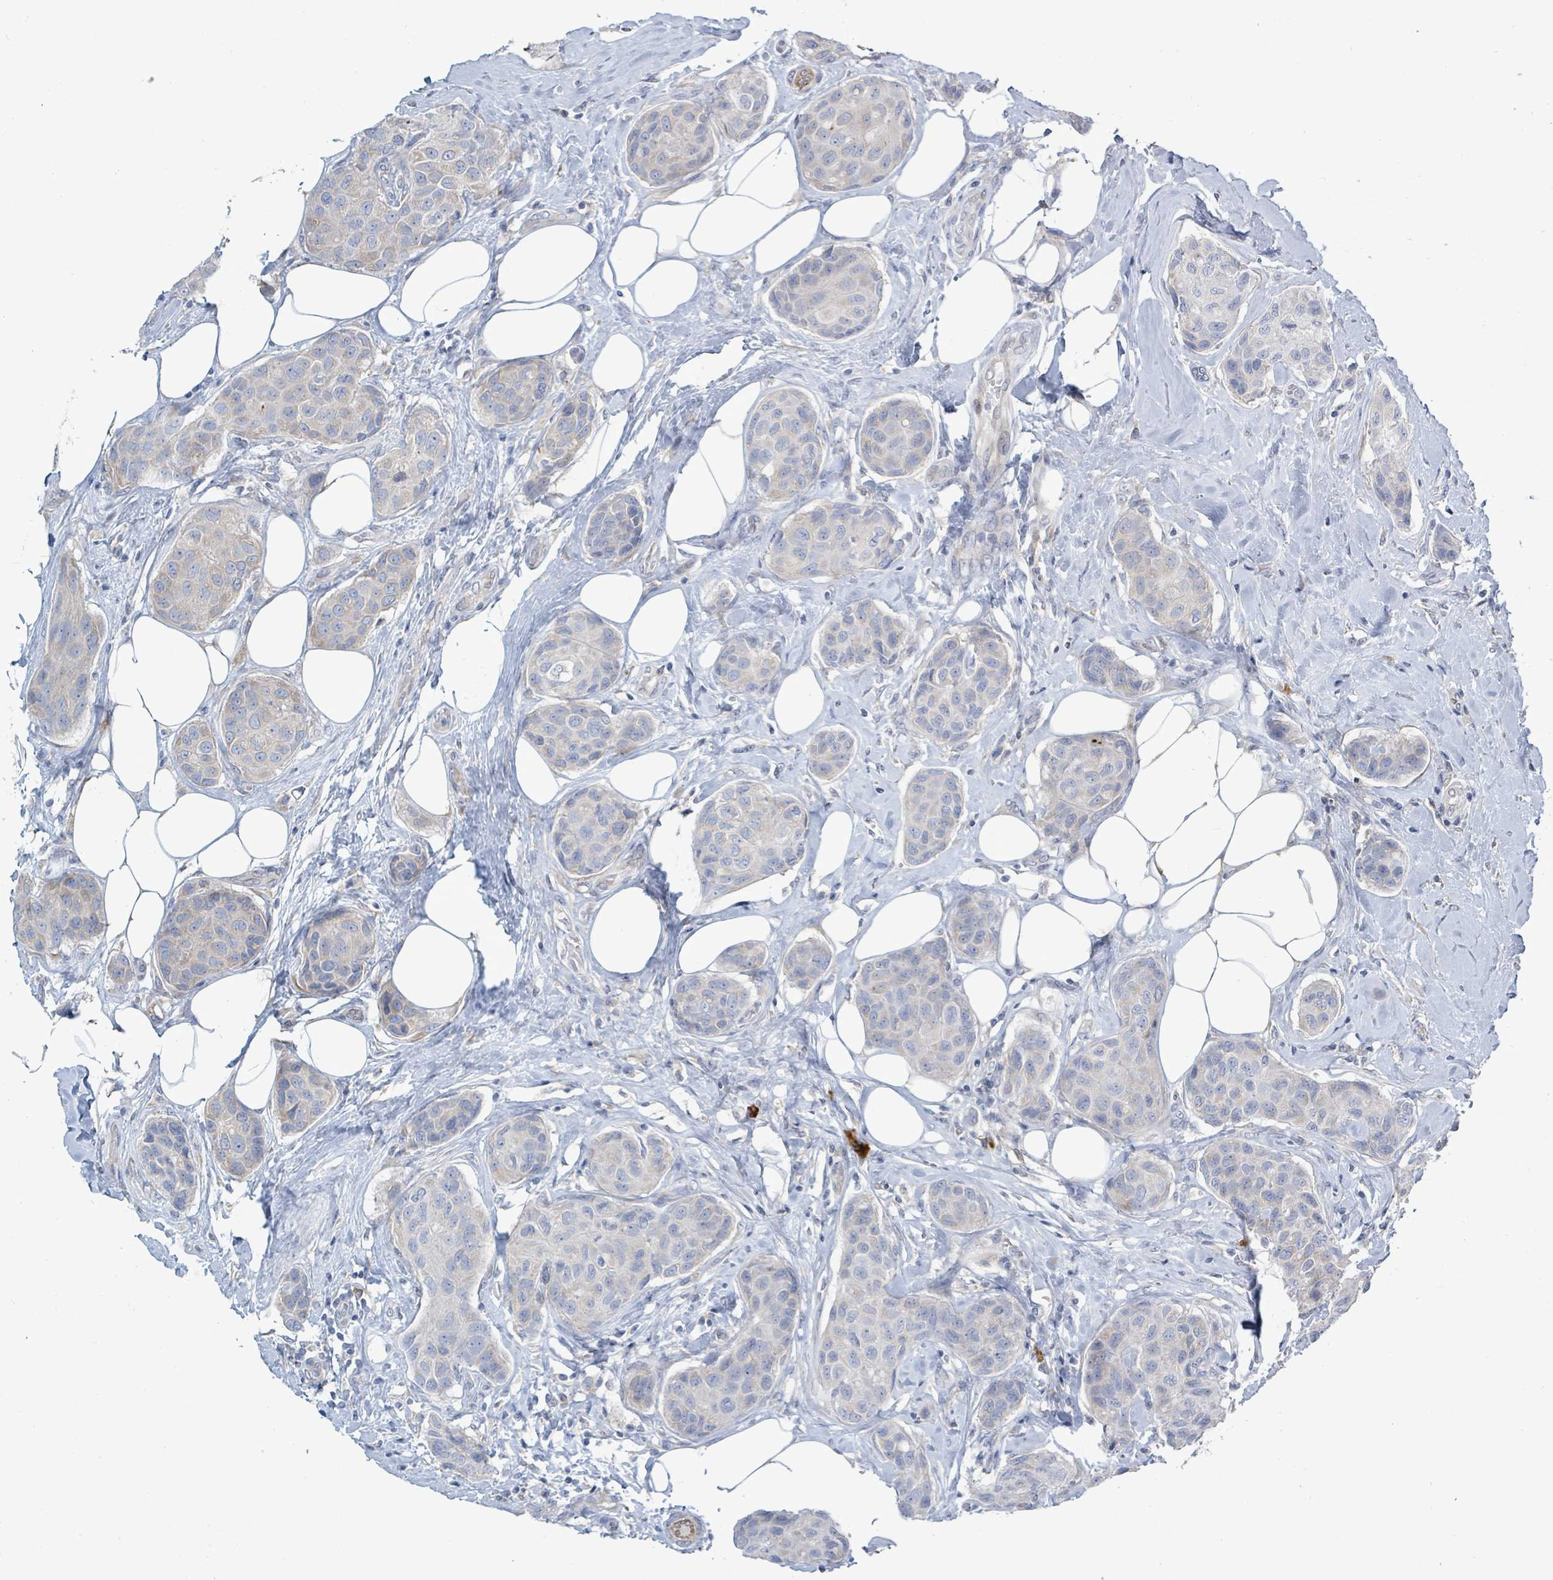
{"staining": {"intensity": "negative", "quantity": "none", "location": "none"}, "tissue": "breast cancer", "cell_type": "Tumor cells", "image_type": "cancer", "snomed": [{"axis": "morphology", "description": "Duct carcinoma"}, {"axis": "topography", "description": "Breast"}, {"axis": "topography", "description": "Lymph node"}], "caption": "Protein analysis of breast cancer (invasive ductal carcinoma) shows no significant staining in tumor cells.", "gene": "SIRPB1", "patient": {"sex": "female", "age": 80}}